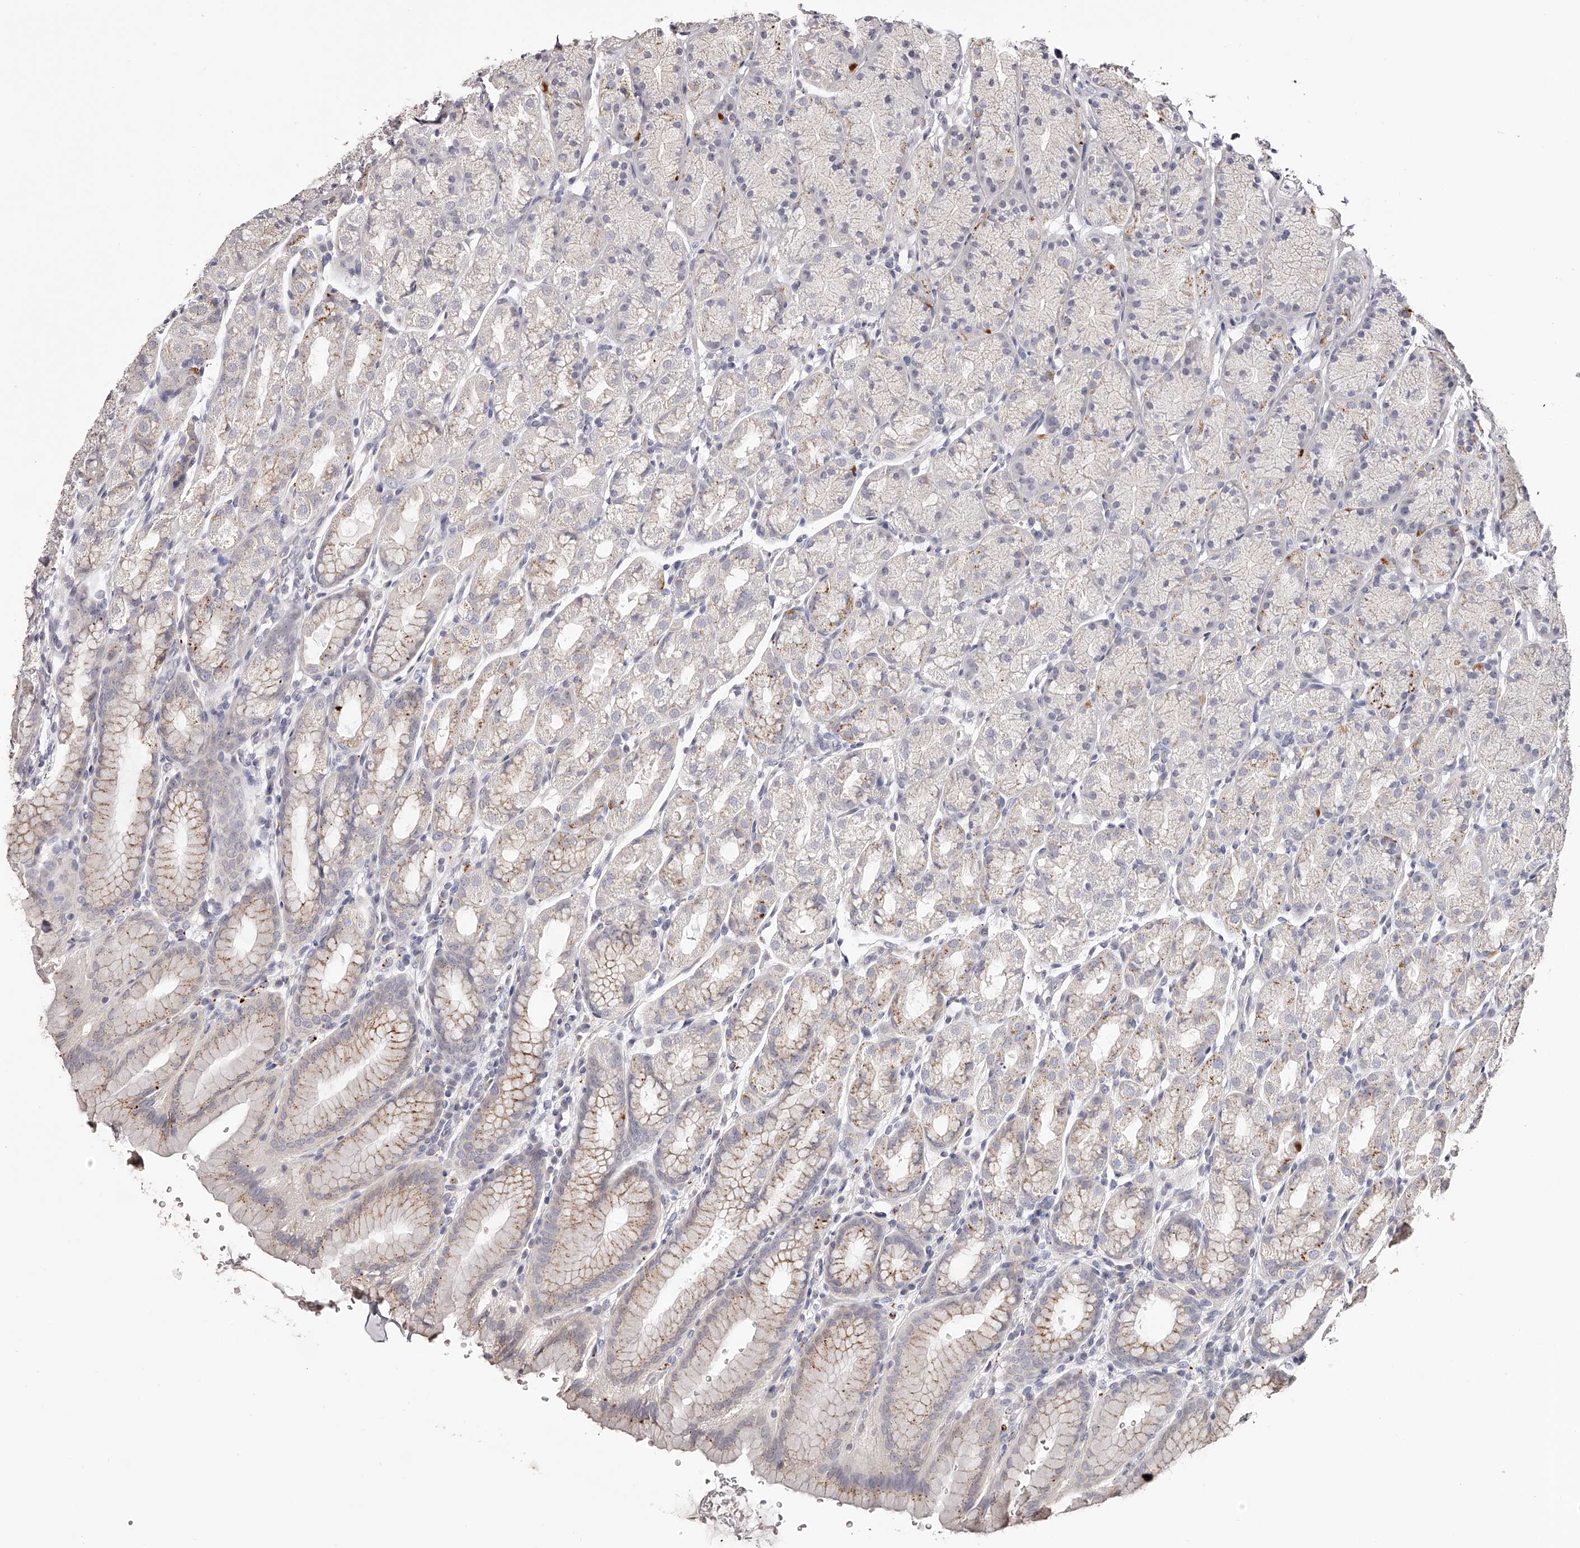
{"staining": {"intensity": "weak", "quantity": "<25%", "location": "cytoplasmic/membranous"}, "tissue": "stomach", "cell_type": "Glandular cells", "image_type": "normal", "snomed": [{"axis": "morphology", "description": "Normal tissue, NOS"}, {"axis": "topography", "description": "Stomach"}], "caption": "Image shows no significant protein expression in glandular cells of benign stomach.", "gene": "SLC35D3", "patient": {"sex": "male", "age": 42}}